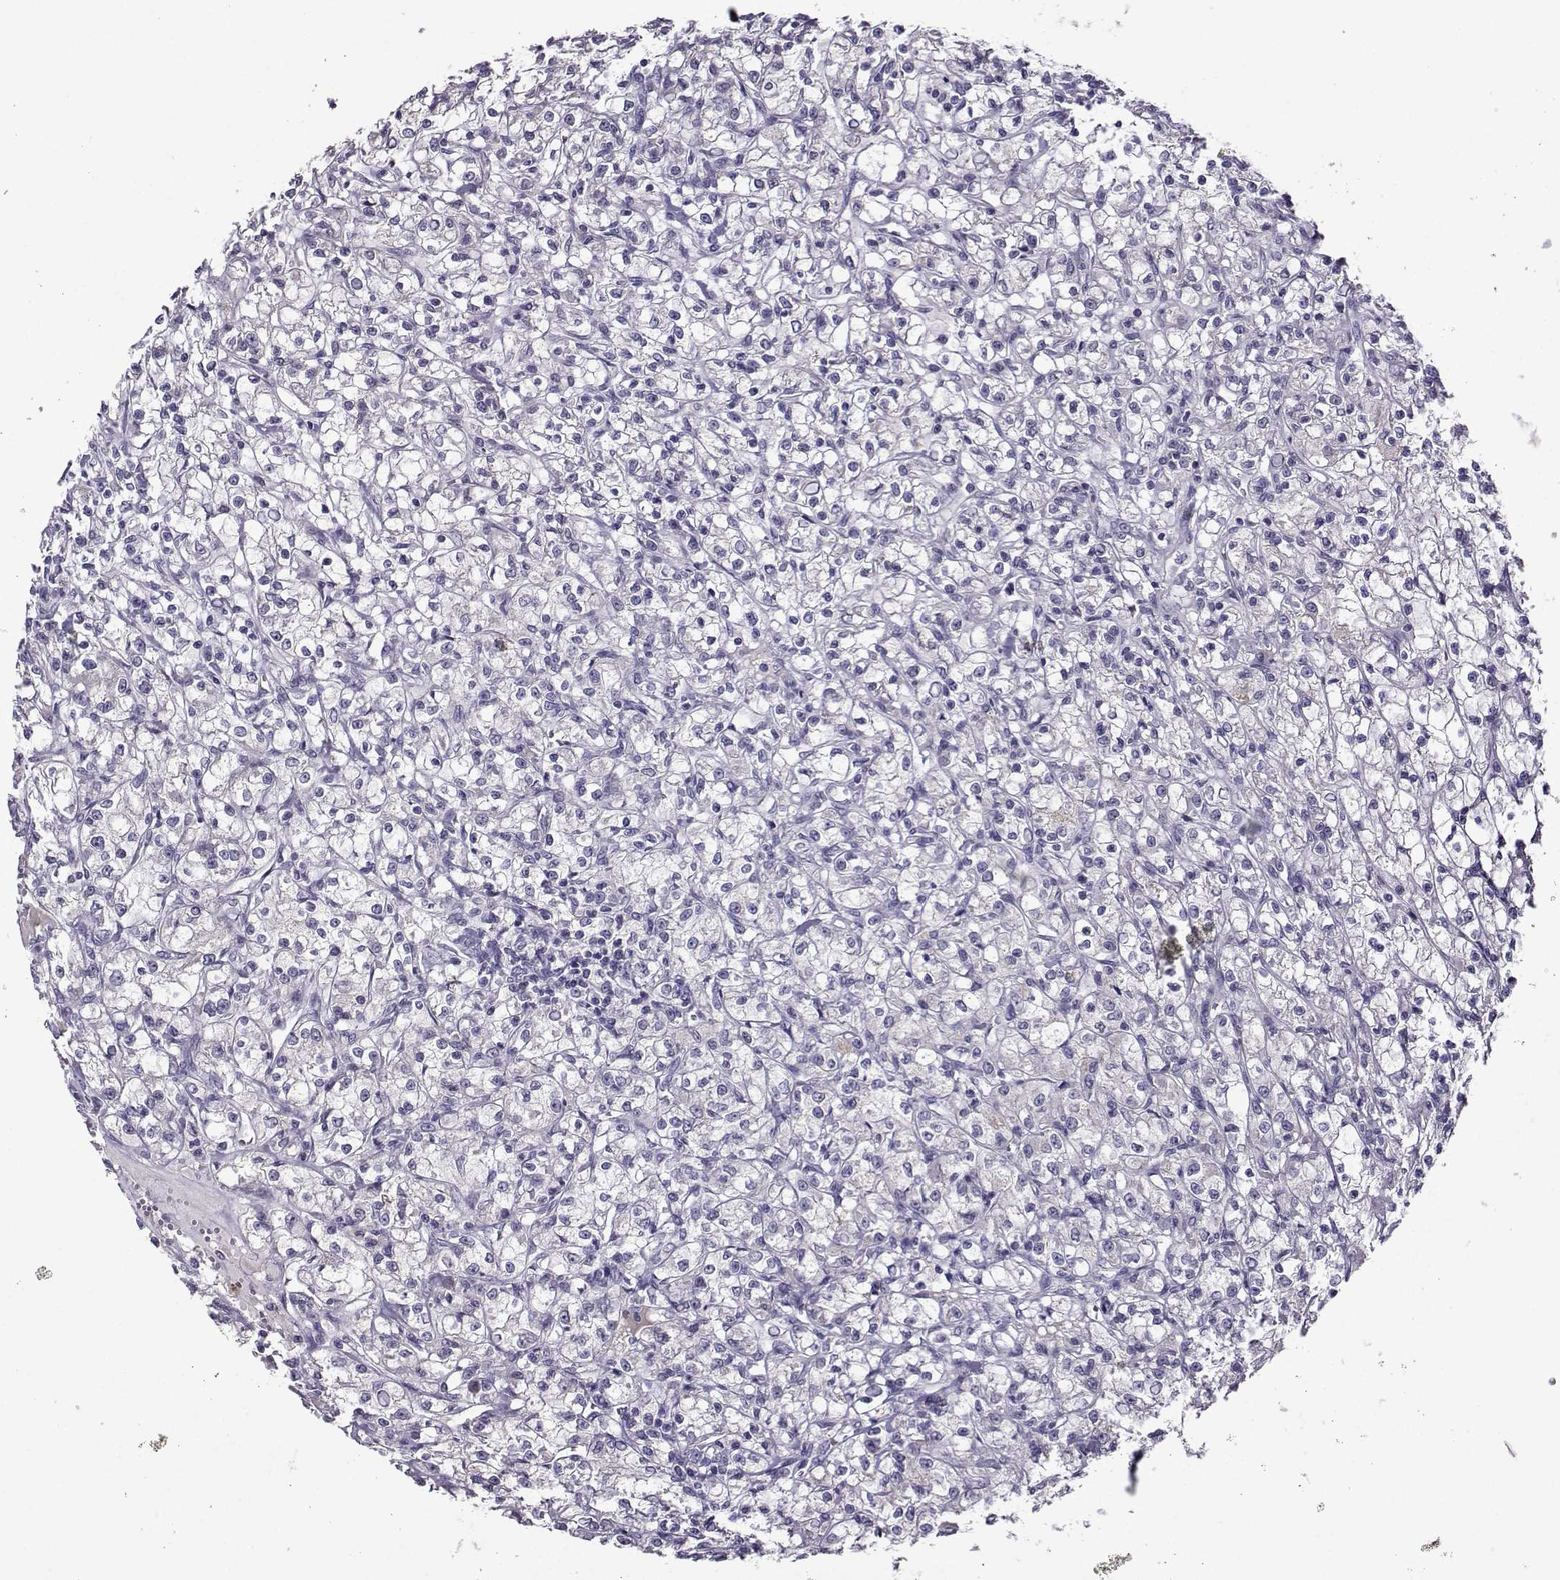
{"staining": {"intensity": "negative", "quantity": "none", "location": "none"}, "tissue": "renal cancer", "cell_type": "Tumor cells", "image_type": "cancer", "snomed": [{"axis": "morphology", "description": "Adenocarcinoma, NOS"}, {"axis": "topography", "description": "Kidney"}], "caption": "Human renal cancer (adenocarcinoma) stained for a protein using immunohistochemistry exhibits no staining in tumor cells.", "gene": "DDX20", "patient": {"sex": "female", "age": 59}}